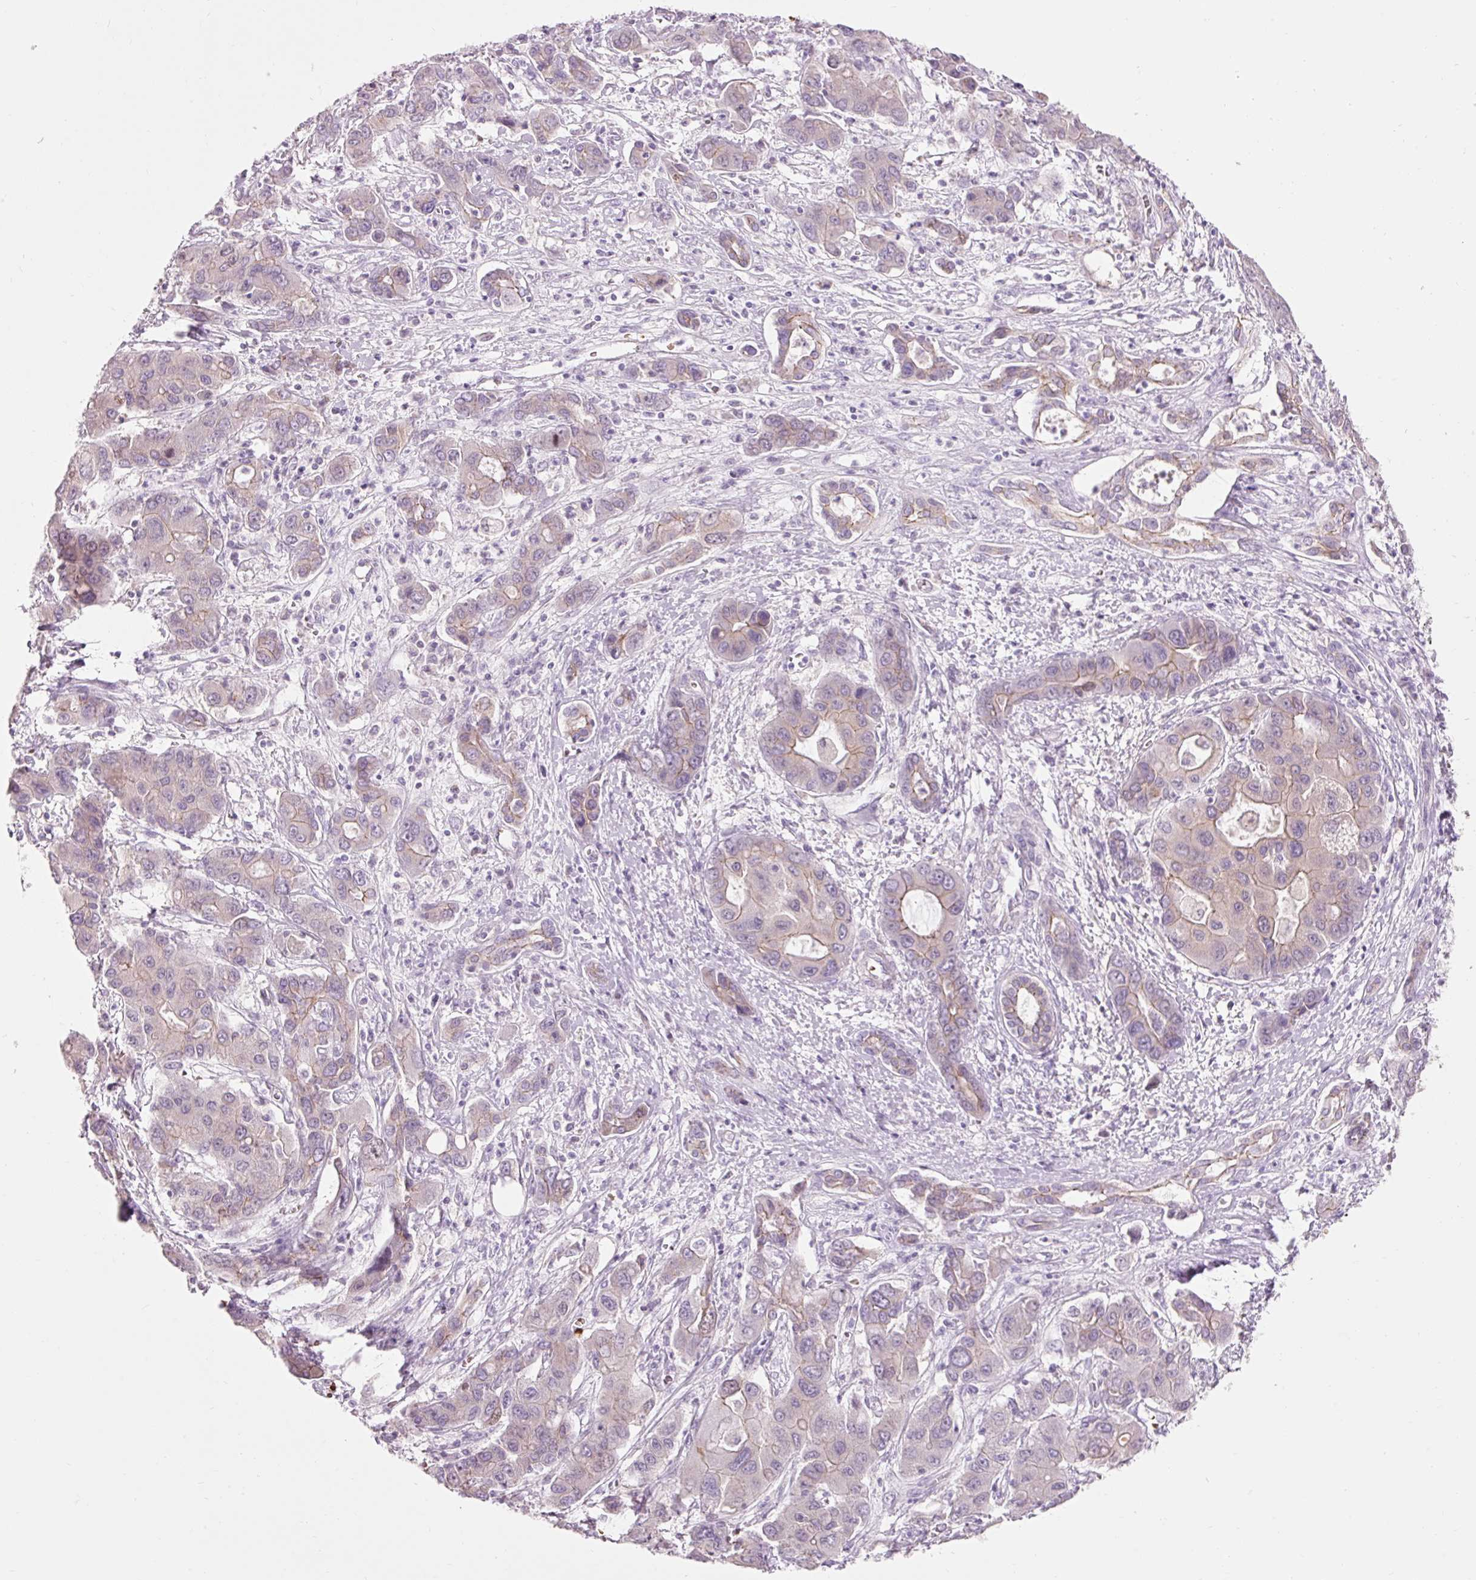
{"staining": {"intensity": "weak", "quantity": "<25%", "location": "cytoplasmic/membranous"}, "tissue": "liver cancer", "cell_type": "Tumor cells", "image_type": "cancer", "snomed": [{"axis": "morphology", "description": "Cholangiocarcinoma"}, {"axis": "topography", "description": "Liver"}], "caption": "IHC histopathology image of human liver cancer (cholangiocarcinoma) stained for a protein (brown), which exhibits no positivity in tumor cells.", "gene": "DHRS11", "patient": {"sex": "male", "age": 67}}